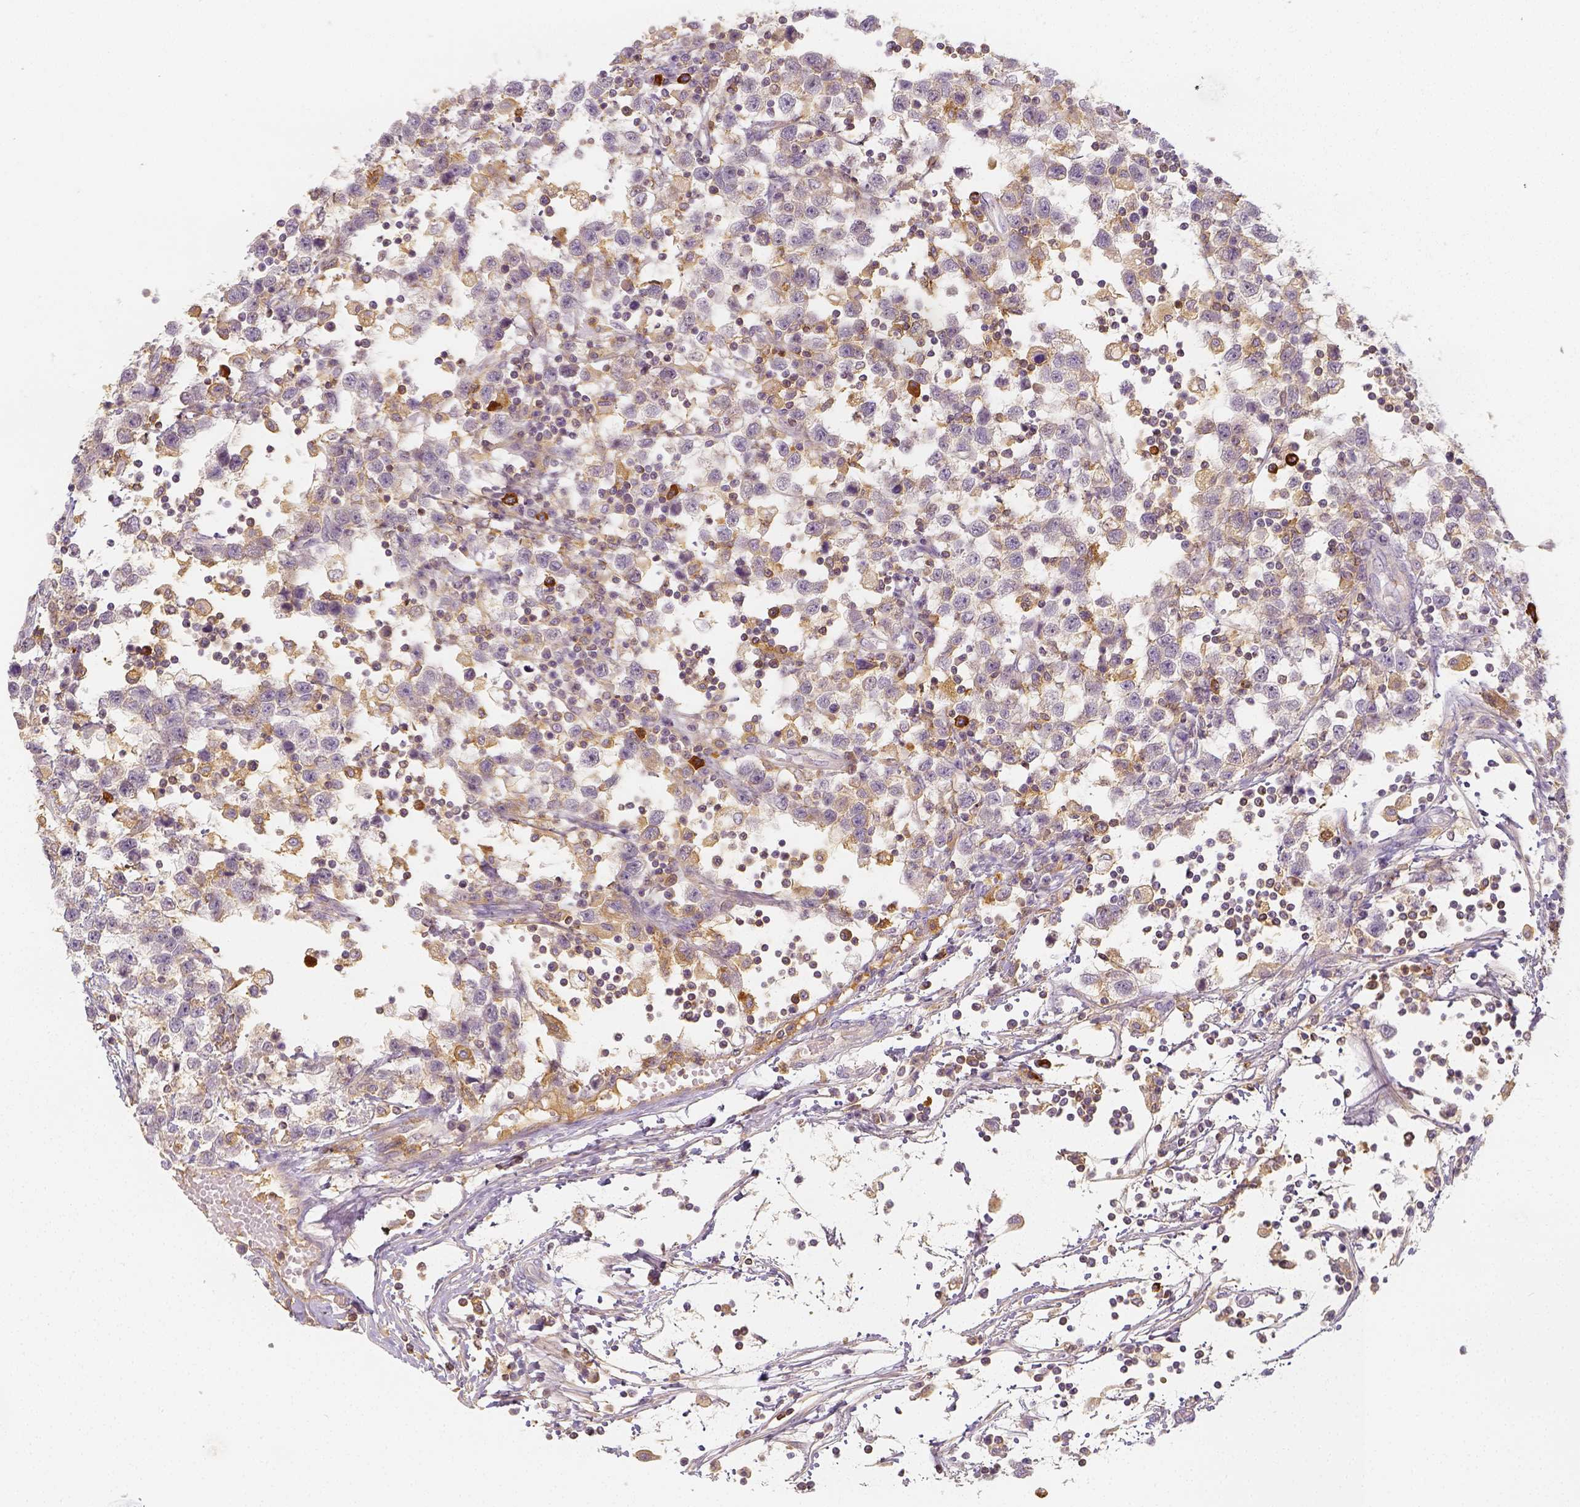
{"staining": {"intensity": "negative", "quantity": "none", "location": "none"}, "tissue": "testis cancer", "cell_type": "Tumor cells", "image_type": "cancer", "snomed": [{"axis": "morphology", "description": "Seminoma, NOS"}, {"axis": "topography", "description": "Testis"}], "caption": "Protein analysis of testis cancer shows no significant expression in tumor cells.", "gene": "PTPRJ", "patient": {"sex": "male", "age": 34}}